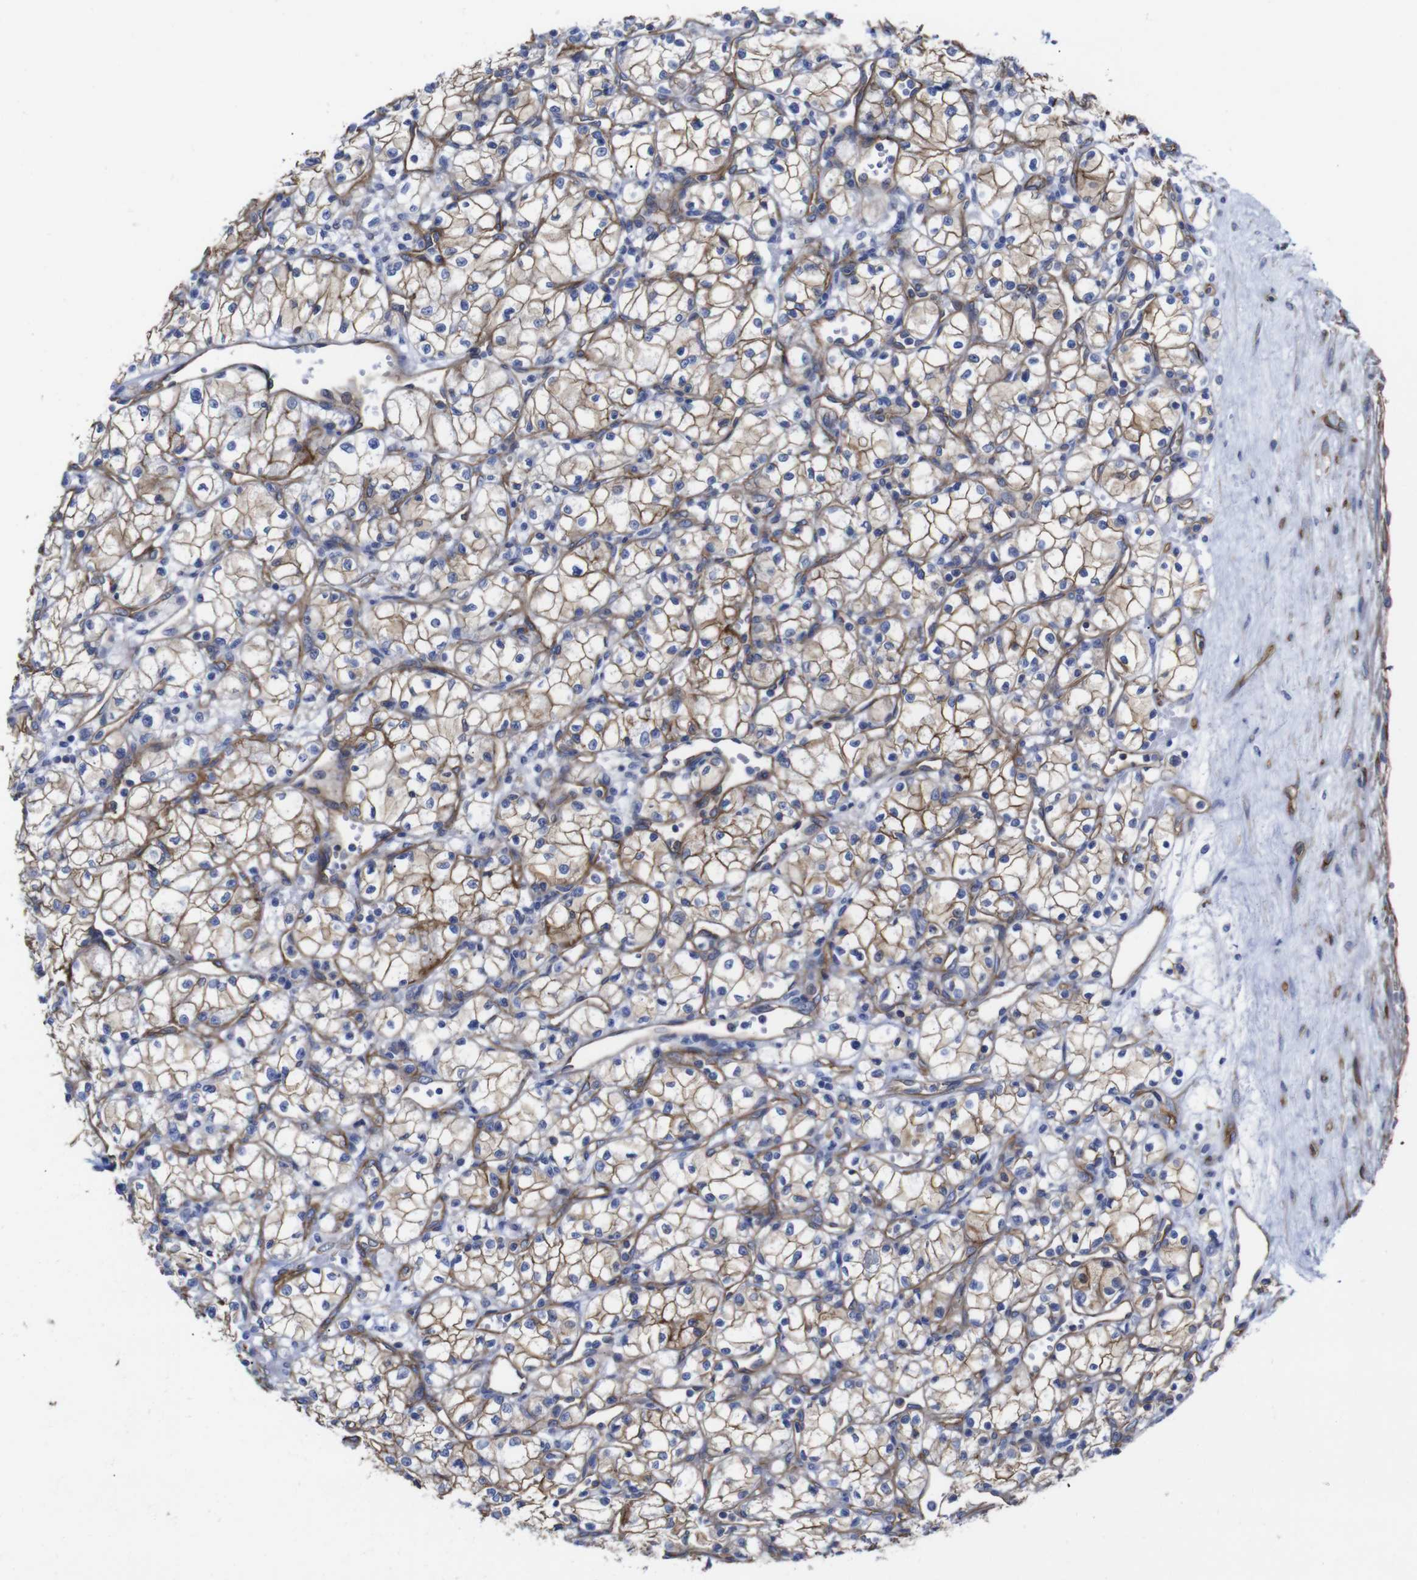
{"staining": {"intensity": "moderate", "quantity": ">75%", "location": "cytoplasmic/membranous"}, "tissue": "renal cancer", "cell_type": "Tumor cells", "image_type": "cancer", "snomed": [{"axis": "morphology", "description": "Normal tissue, NOS"}, {"axis": "morphology", "description": "Adenocarcinoma, NOS"}, {"axis": "topography", "description": "Kidney"}], "caption": "Immunohistochemistry (DAB (3,3'-diaminobenzidine)) staining of renal adenocarcinoma demonstrates moderate cytoplasmic/membranous protein expression in about >75% of tumor cells. (Brightfield microscopy of DAB IHC at high magnification).", "gene": "SPTBN1", "patient": {"sex": "male", "age": 59}}